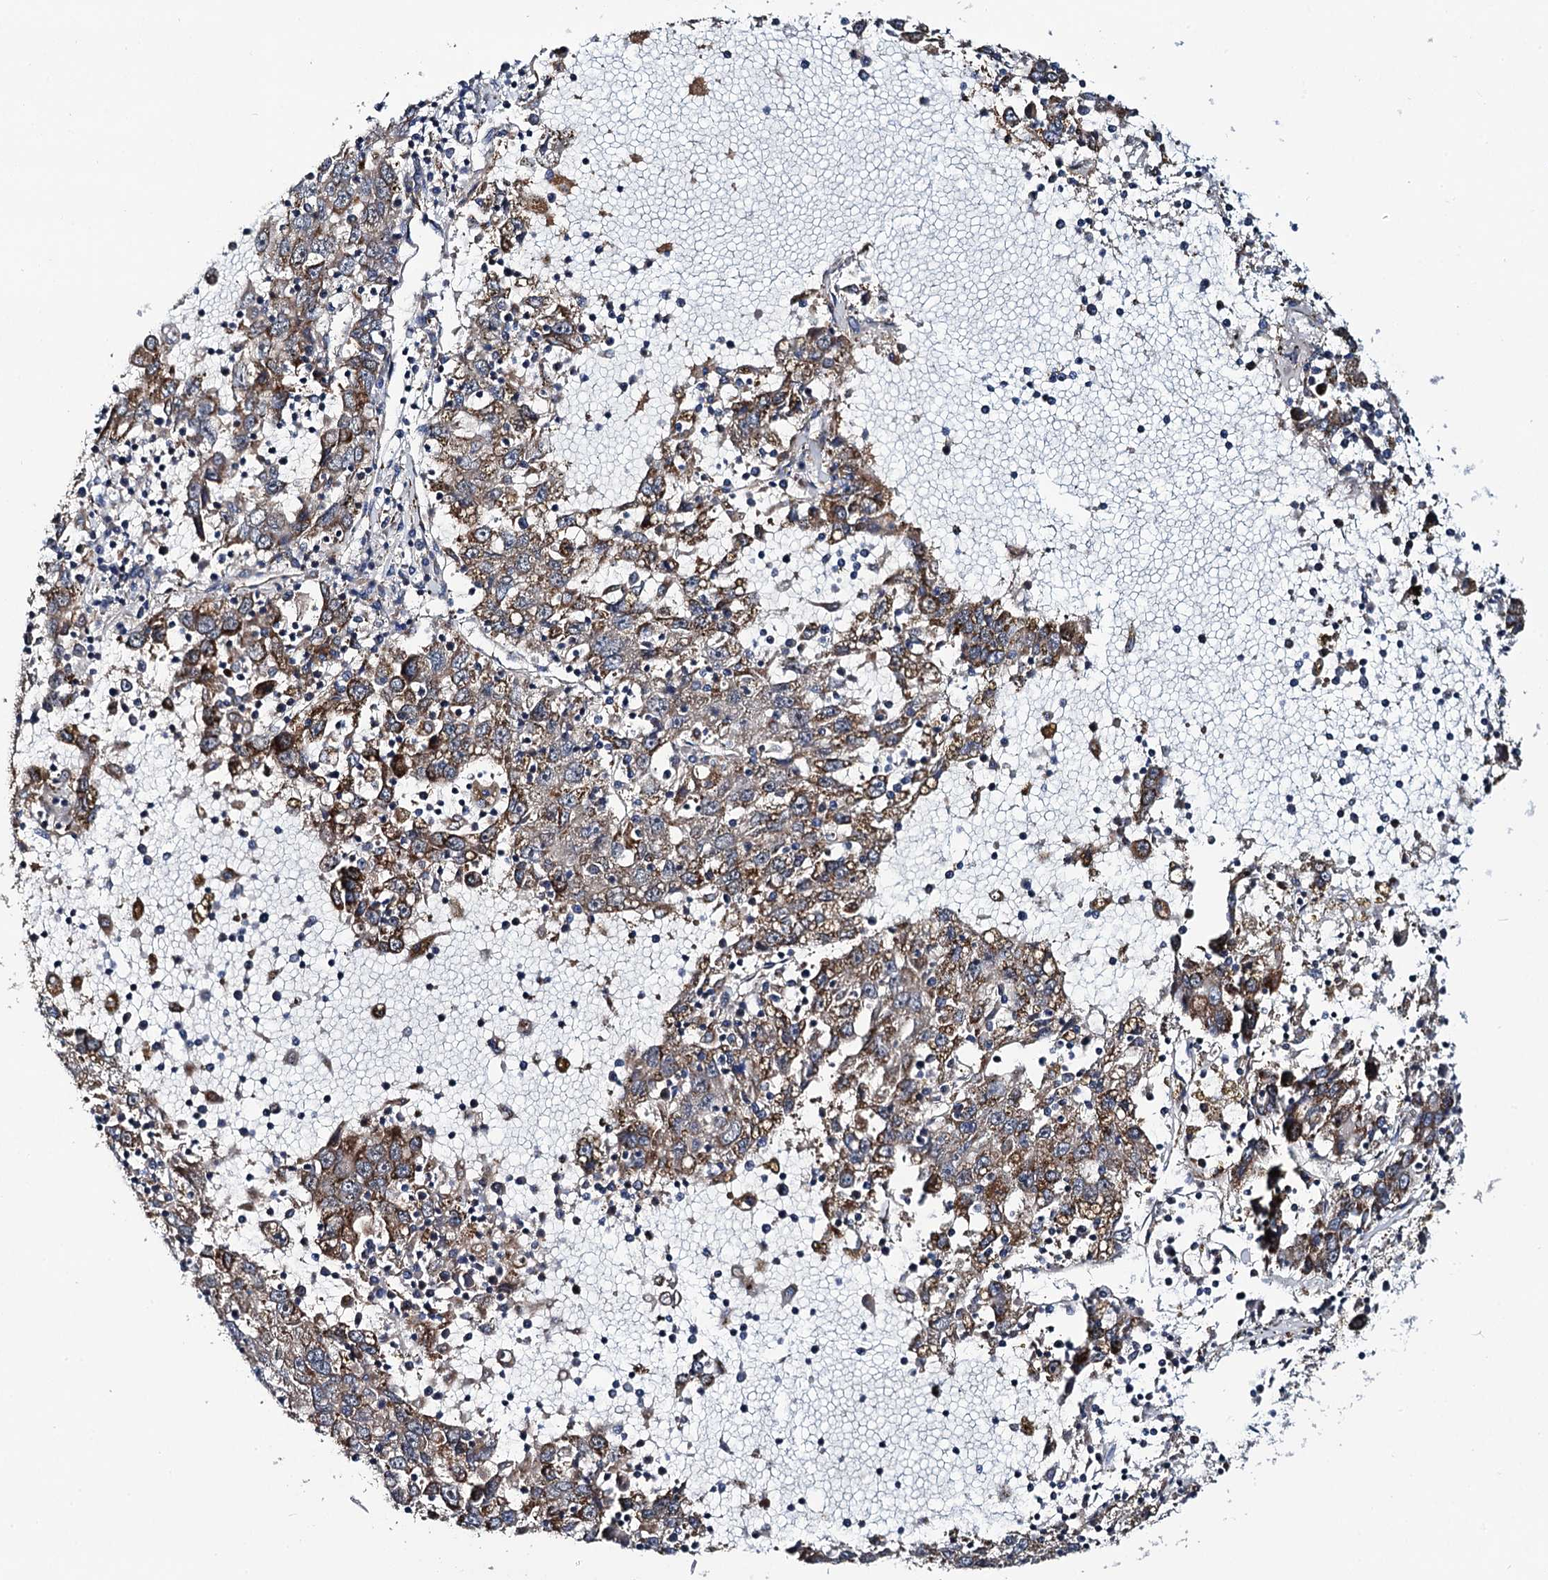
{"staining": {"intensity": "moderate", "quantity": ">75%", "location": "cytoplasmic/membranous"}, "tissue": "liver cancer", "cell_type": "Tumor cells", "image_type": "cancer", "snomed": [{"axis": "morphology", "description": "Carcinoma, Hepatocellular, NOS"}, {"axis": "topography", "description": "Liver"}], "caption": "A high-resolution micrograph shows immunohistochemistry (IHC) staining of liver hepatocellular carcinoma, which demonstrates moderate cytoplasmic/membranous staining in about >75% of tumor cells. The staining was performed using DAB, with brown indicating positive protein expression. Nuclei are stained blue with hematoxylin.", "gene": "NEK1", "patient": {"sex": "male", "age": 49}}